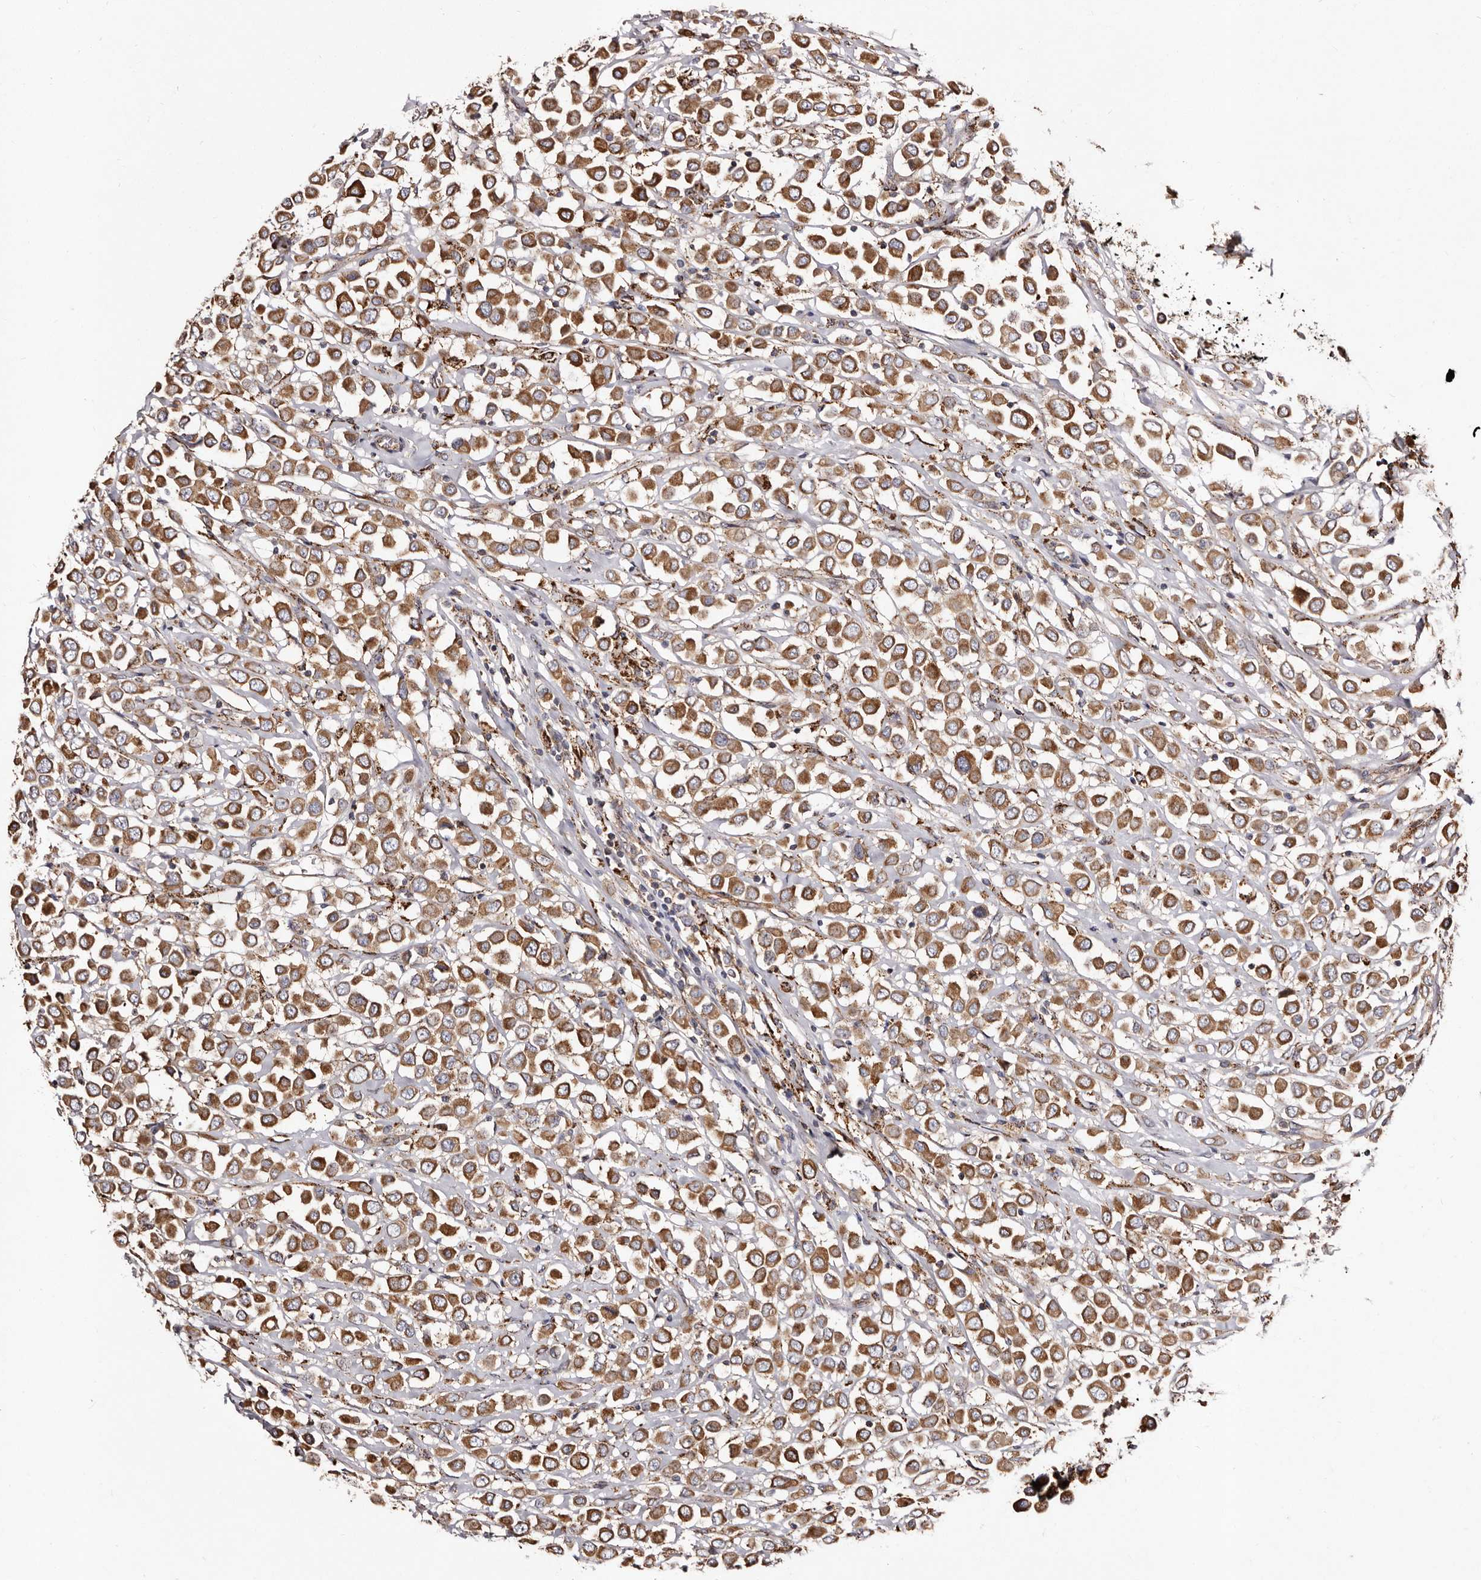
{"staining": {"intensity": "strong", "quantity": ">75%", "location": "cytoplasmic/membranous"}, "tissue": "breast cancer", "cell_type": "Tumor cells", "image_type": "cancer", "snomed": [{"axis": "morphology", "description": "Duct carcinoma"}, {"axis": "topography", "description": "Breast"}], "caption": "Protein staining by IHC displays strong cytoplasmic/membranous expression in approximately >75% of tumor cells in breast intraductal carcinoma.", "gene": "LUZP1", "patient": {"sex": "female", "age": 61}}